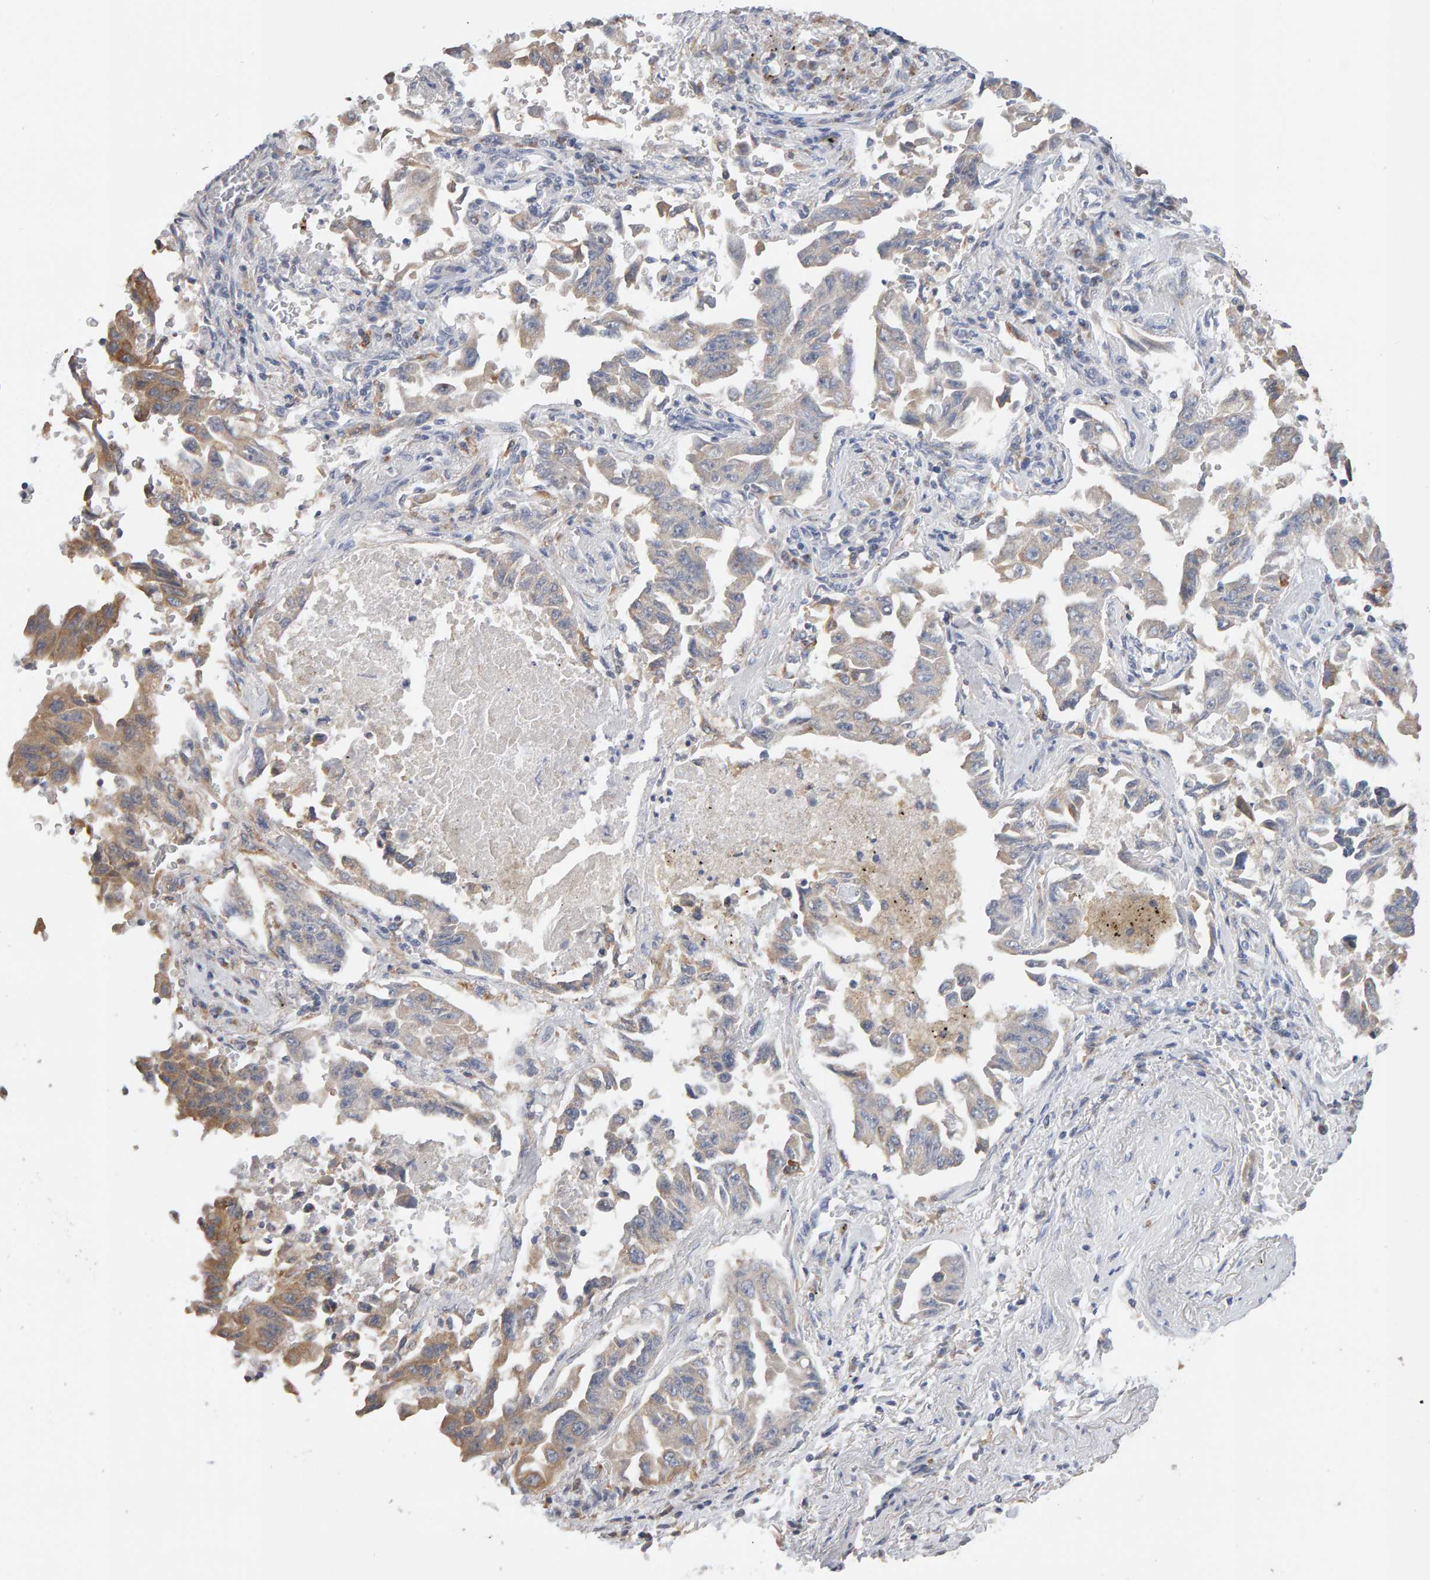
{"staining": {"intensity": "weak", "quantity": "<25%", "location": "cytoplasmic/membranous"}, "tissue": "lung cancer", "cell_type": "Tumor cells", "image_type": "cancer", "snomed": [{"axis": "morphology", "description": "Adenocarcinoma, NOS"}, {"axis": "topography", "description": "Lung"}], "caption": "Lung adenocarcinoma was stained to show a protein in brown. There is no significant positivity in tumor cells. (DAB (3,3'-diaminobenzidine) immunohistochemistry (IHC) with hematoxylin counter stain).", "gene": "SGPL1", "patient": {"sex": "female", "age": 51}}